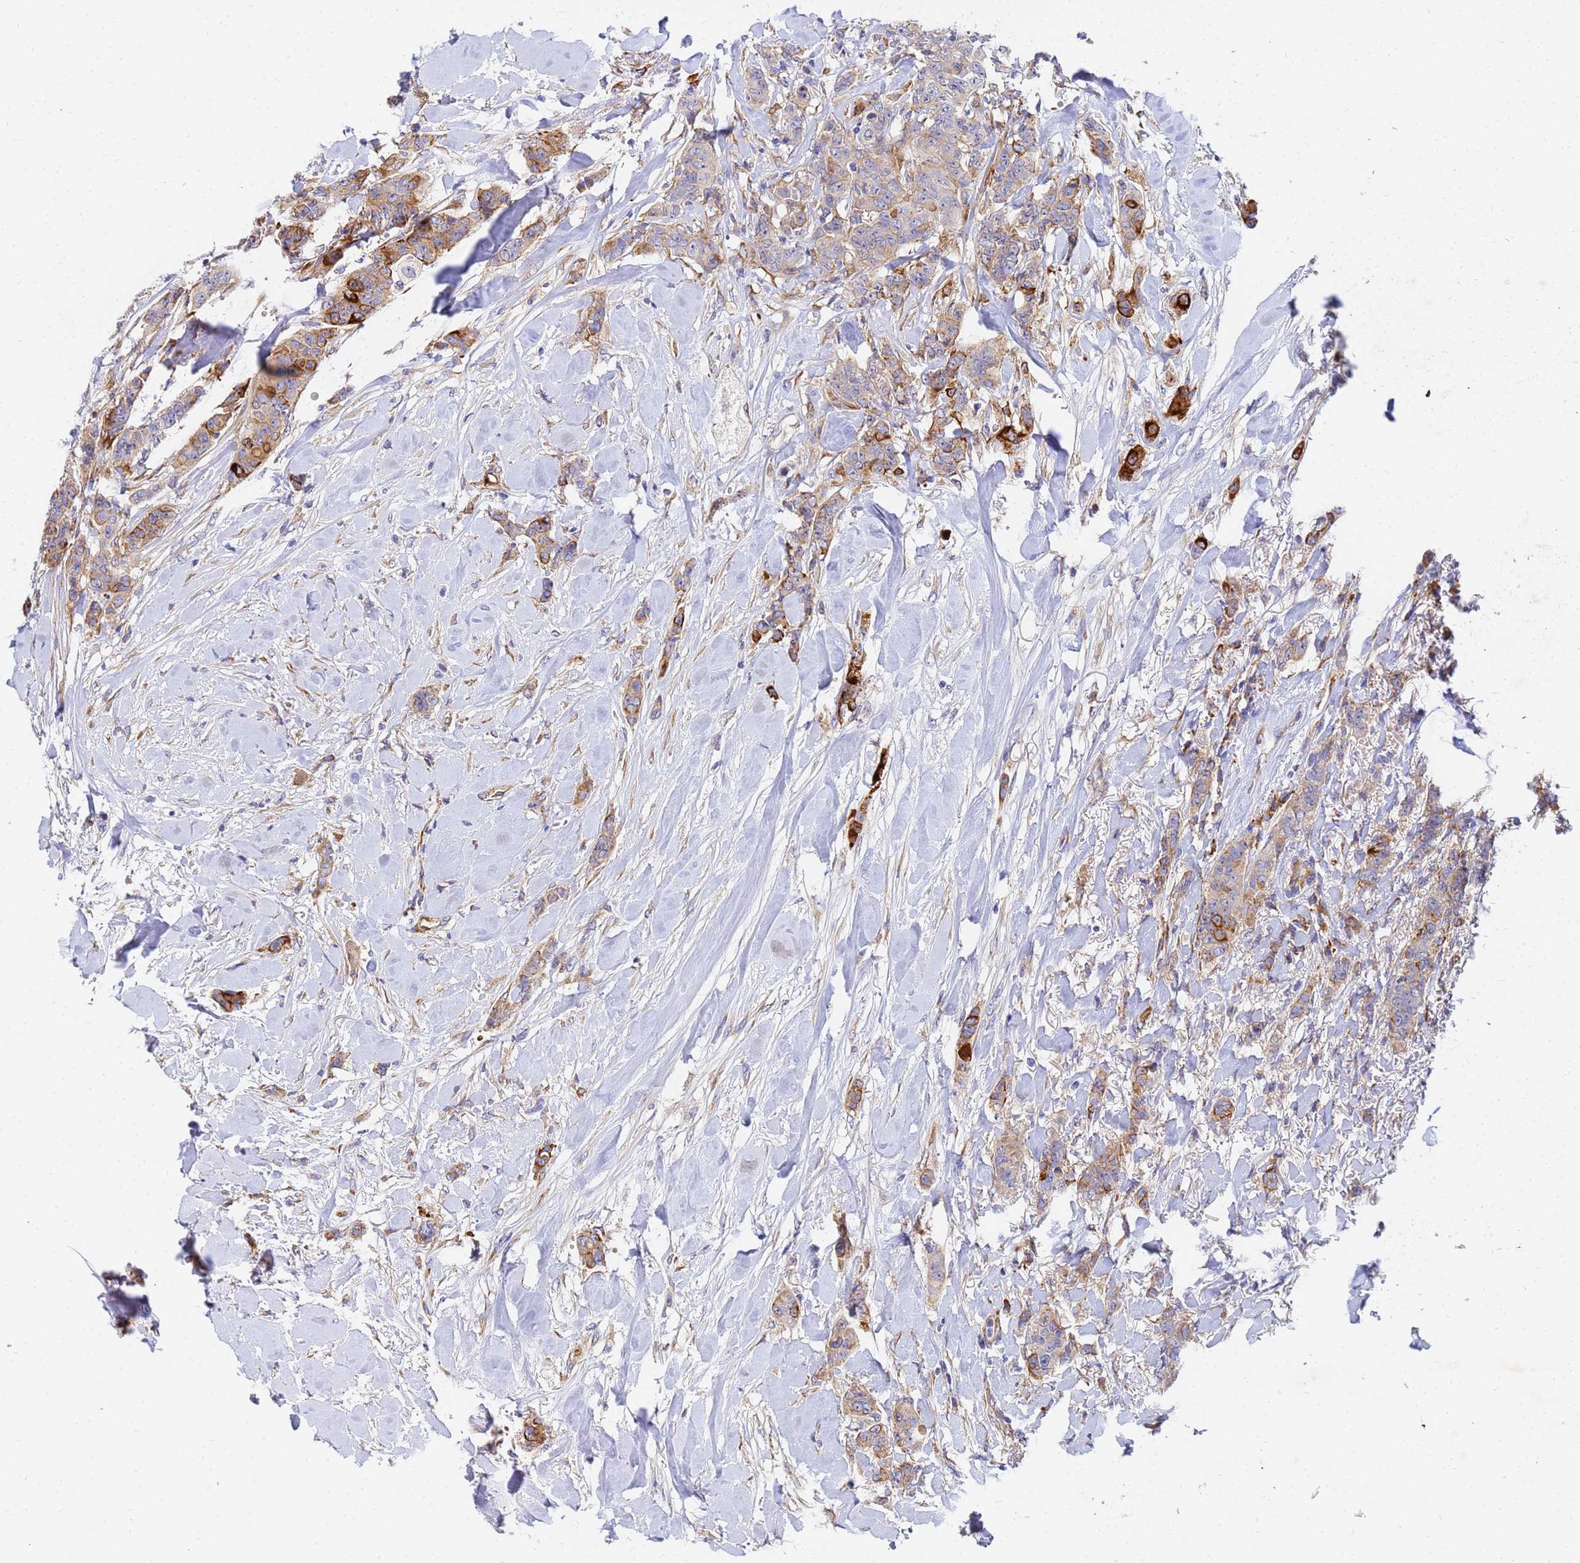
{"staining": {"intensity": "strong", "quantity": "<25%", "location": "cytoplasmic/membranous"}, "tissue": "breast cancer", "cell_type": "Tumor cells", "image_type": "cancer", "snomed": [{"axis": "morphology", "description": "Duct carcinoma"}, {"axis": "topography", "description": "Breast"}], "caption": "Protein expression analysis of human infiltrating ductal carcinoma (breast) reveals strong cytoplasmic/membranous expression in approximately <25% of tumor cells. (Brightfield microscopy of DAB IHC at high magnification).", "gene": "POM121", "patient": {"sex": "female", "age": 40}}